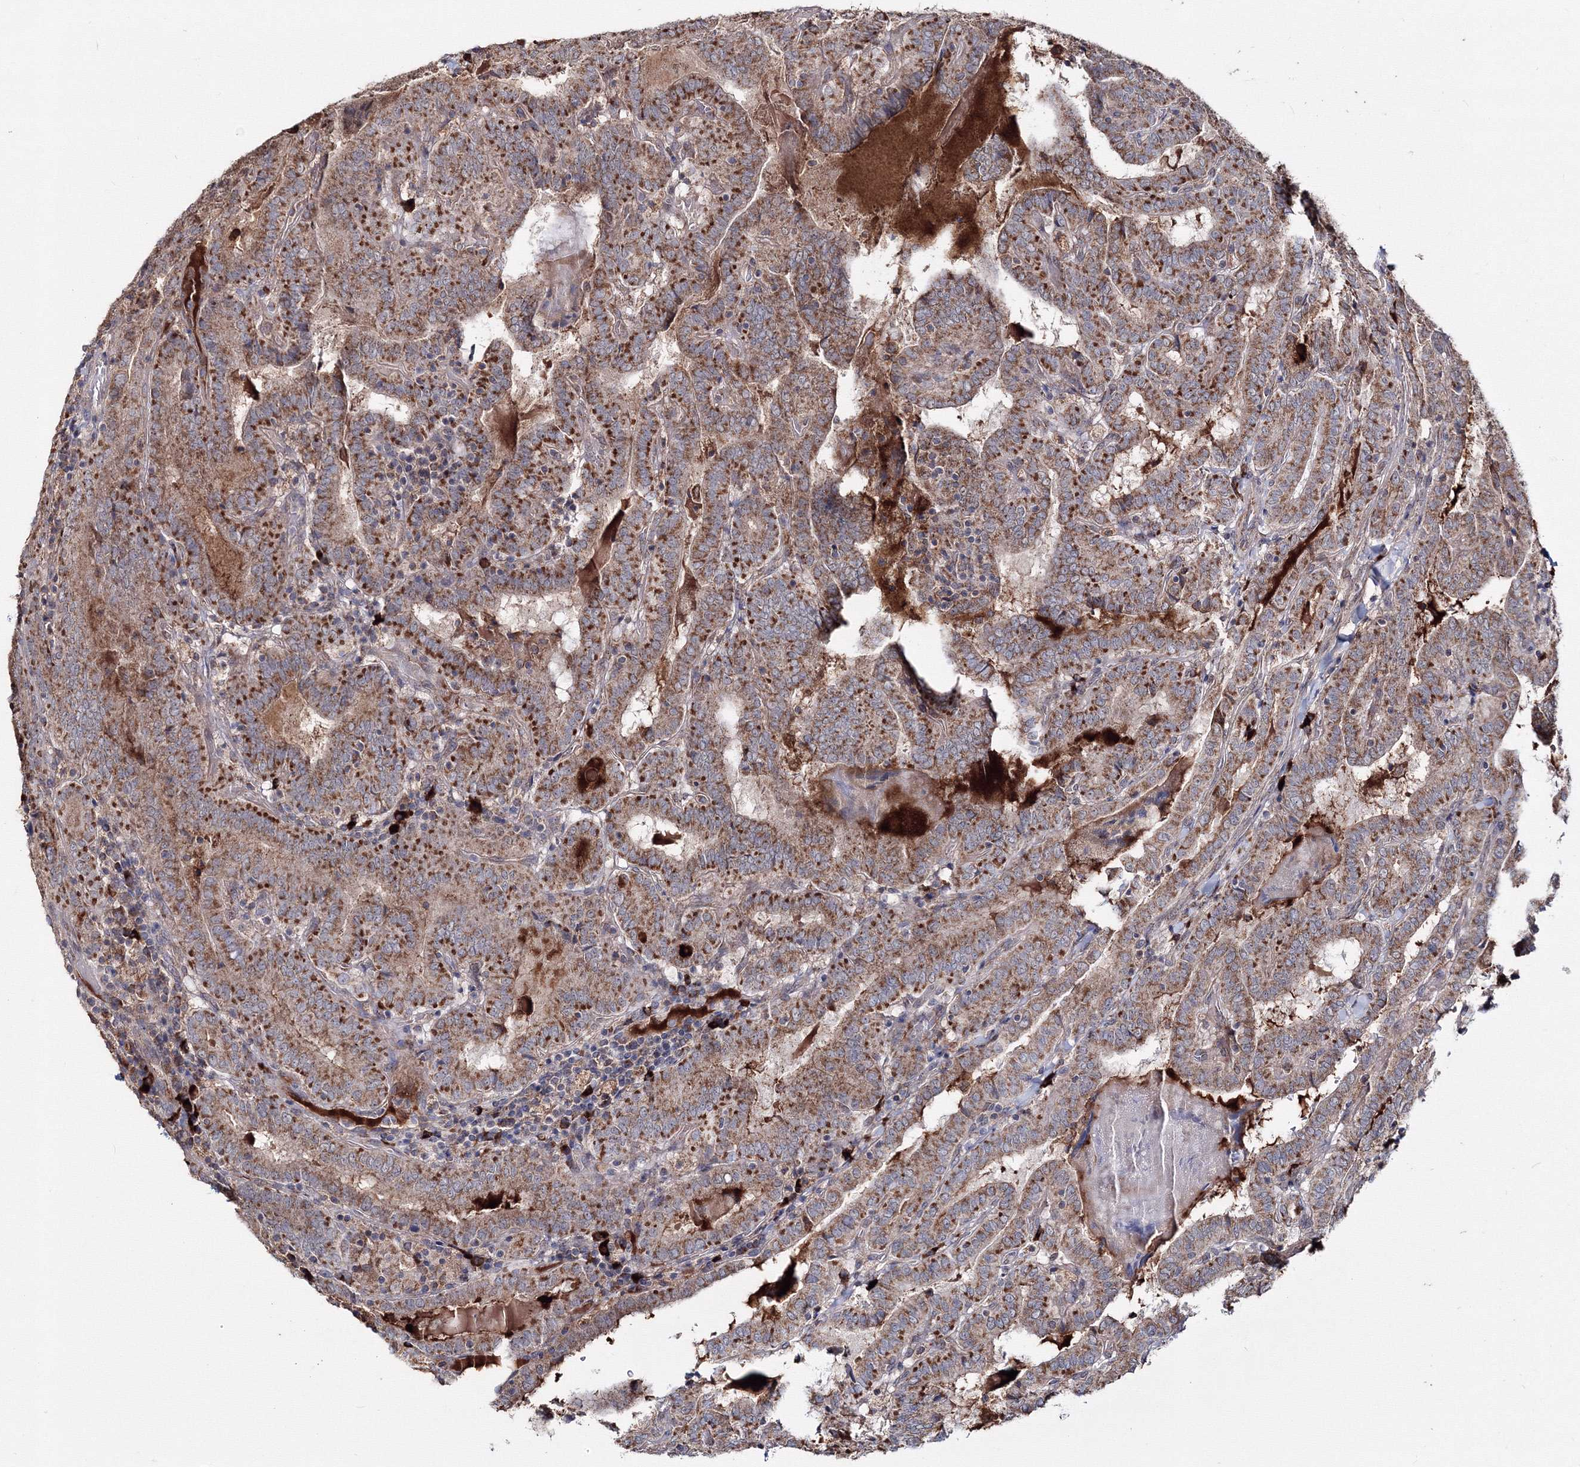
{"staining": {"intensity": "moderate", "quantity": ">75%", "location": "cytoplasmic/membranous"}, "tissue": "thyroid cancer", "cell_type": "Tumor cells", "image_type": "cancer", "snomed": [{"axis": "morphology", "description": "Papillary adenocarcinoma, NOS"}, {"axis": "topography", "description": "Thyroid gland"}], "caption": "This micrograph reveals IHC staining of human thyroid cancer, with medium moderate cytoplasmic/membranous staining in approximately >75% of tumor cells.", "gene": "PEX13", "patient": {"sex": "female", "age": 72}}